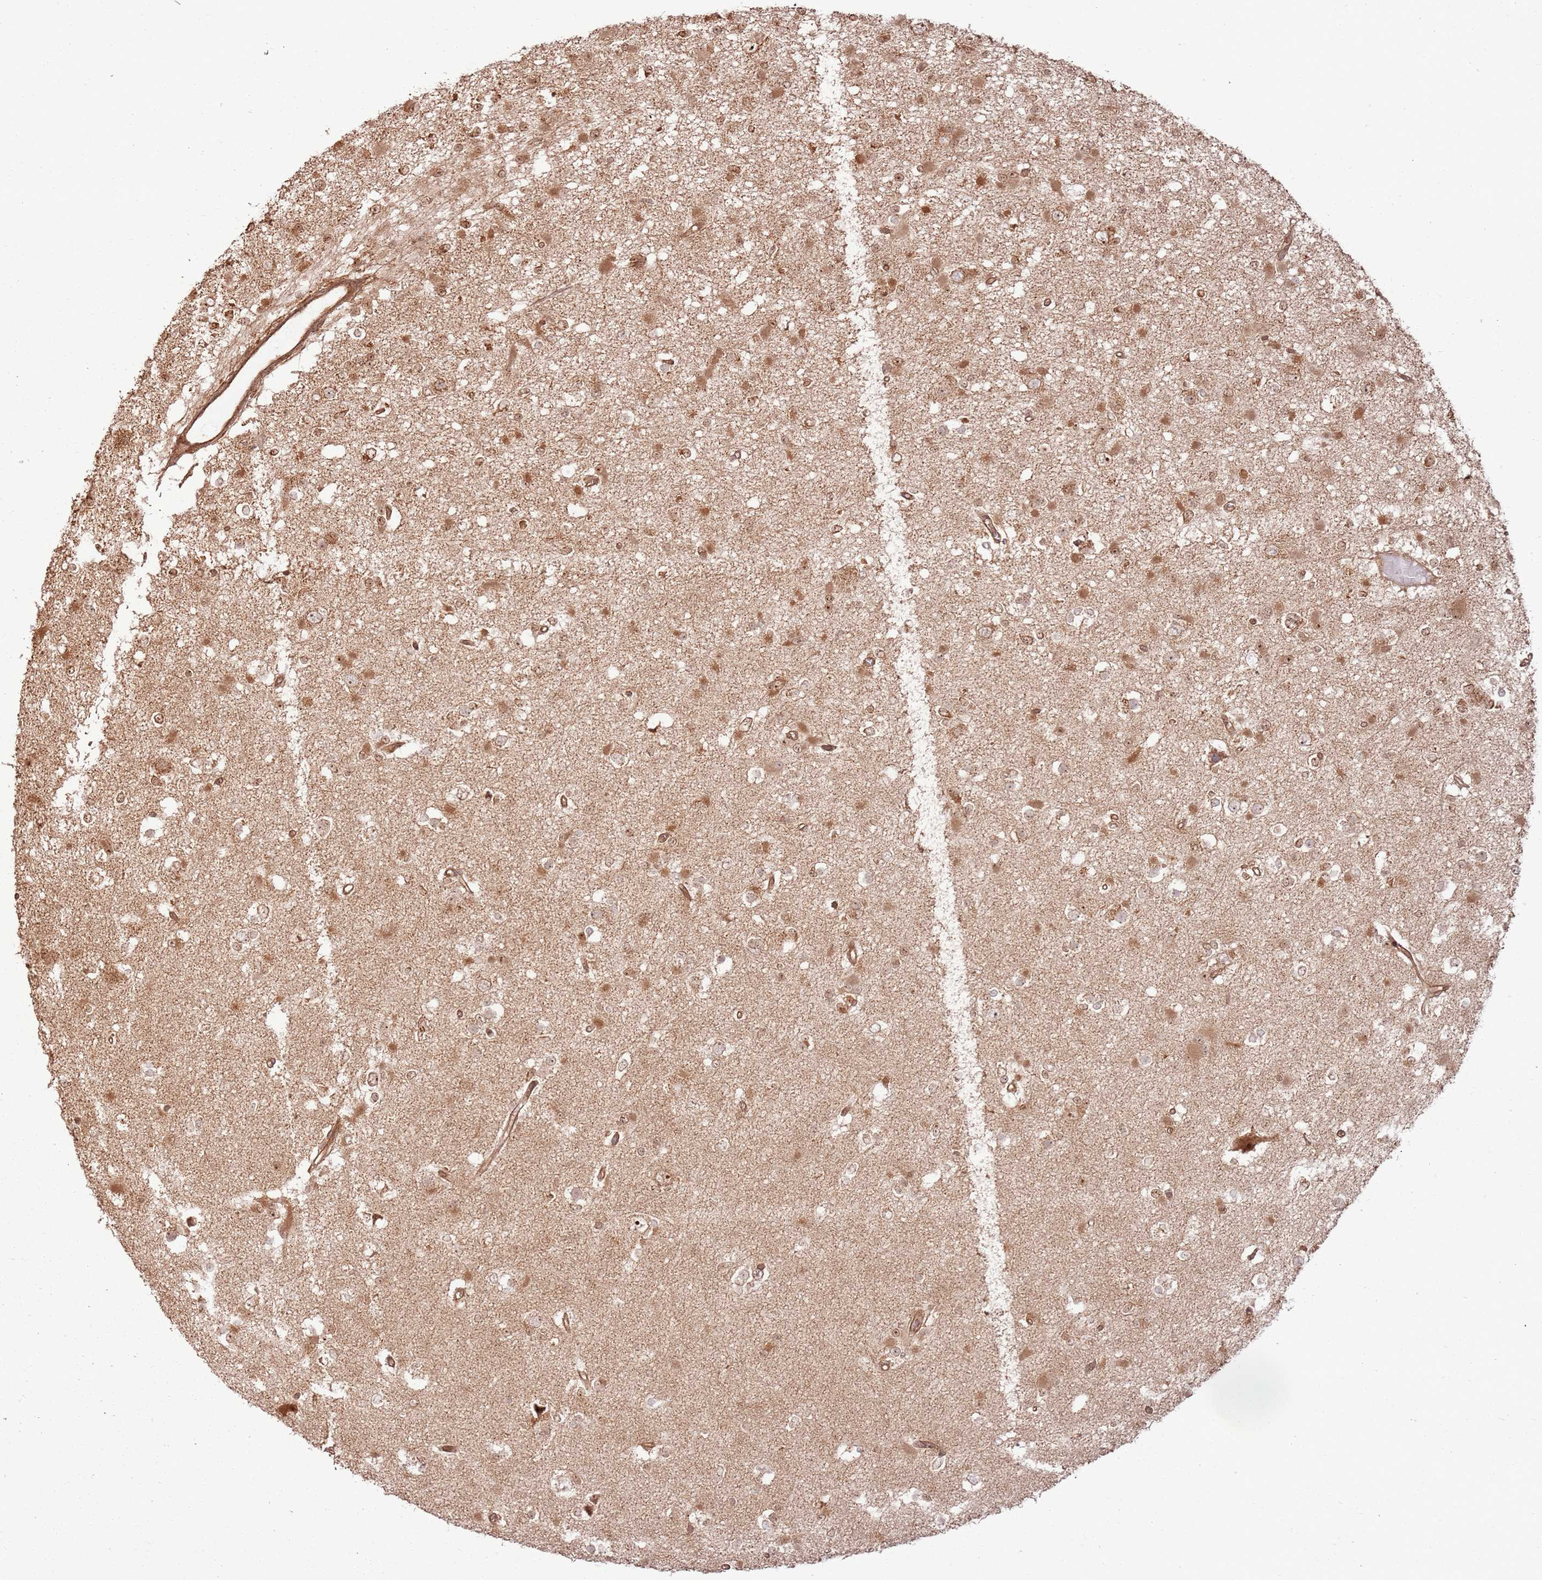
{"staining": {"intensity": "moderate", "quantity": "25%-75%", "location": "cytoplasmic/membranous,nuclear"}, "tissue": "glioma", "cell_type": "Tumor cells", "image_type": "cancer", "snomed": [{"axis": "morphology", "description": "Glioma, malignant, Low grade"}, {"axis": "topography", "description": "Brain"}], "caption": "Moderate cytoplasmic/membranous and nuclear expression is appreciated in approximately 25%-75% of tumor cells in low-grade glioma (malignant).", "gene": "TBC1D13", "patient": {"sex": "female", "age": 22}}